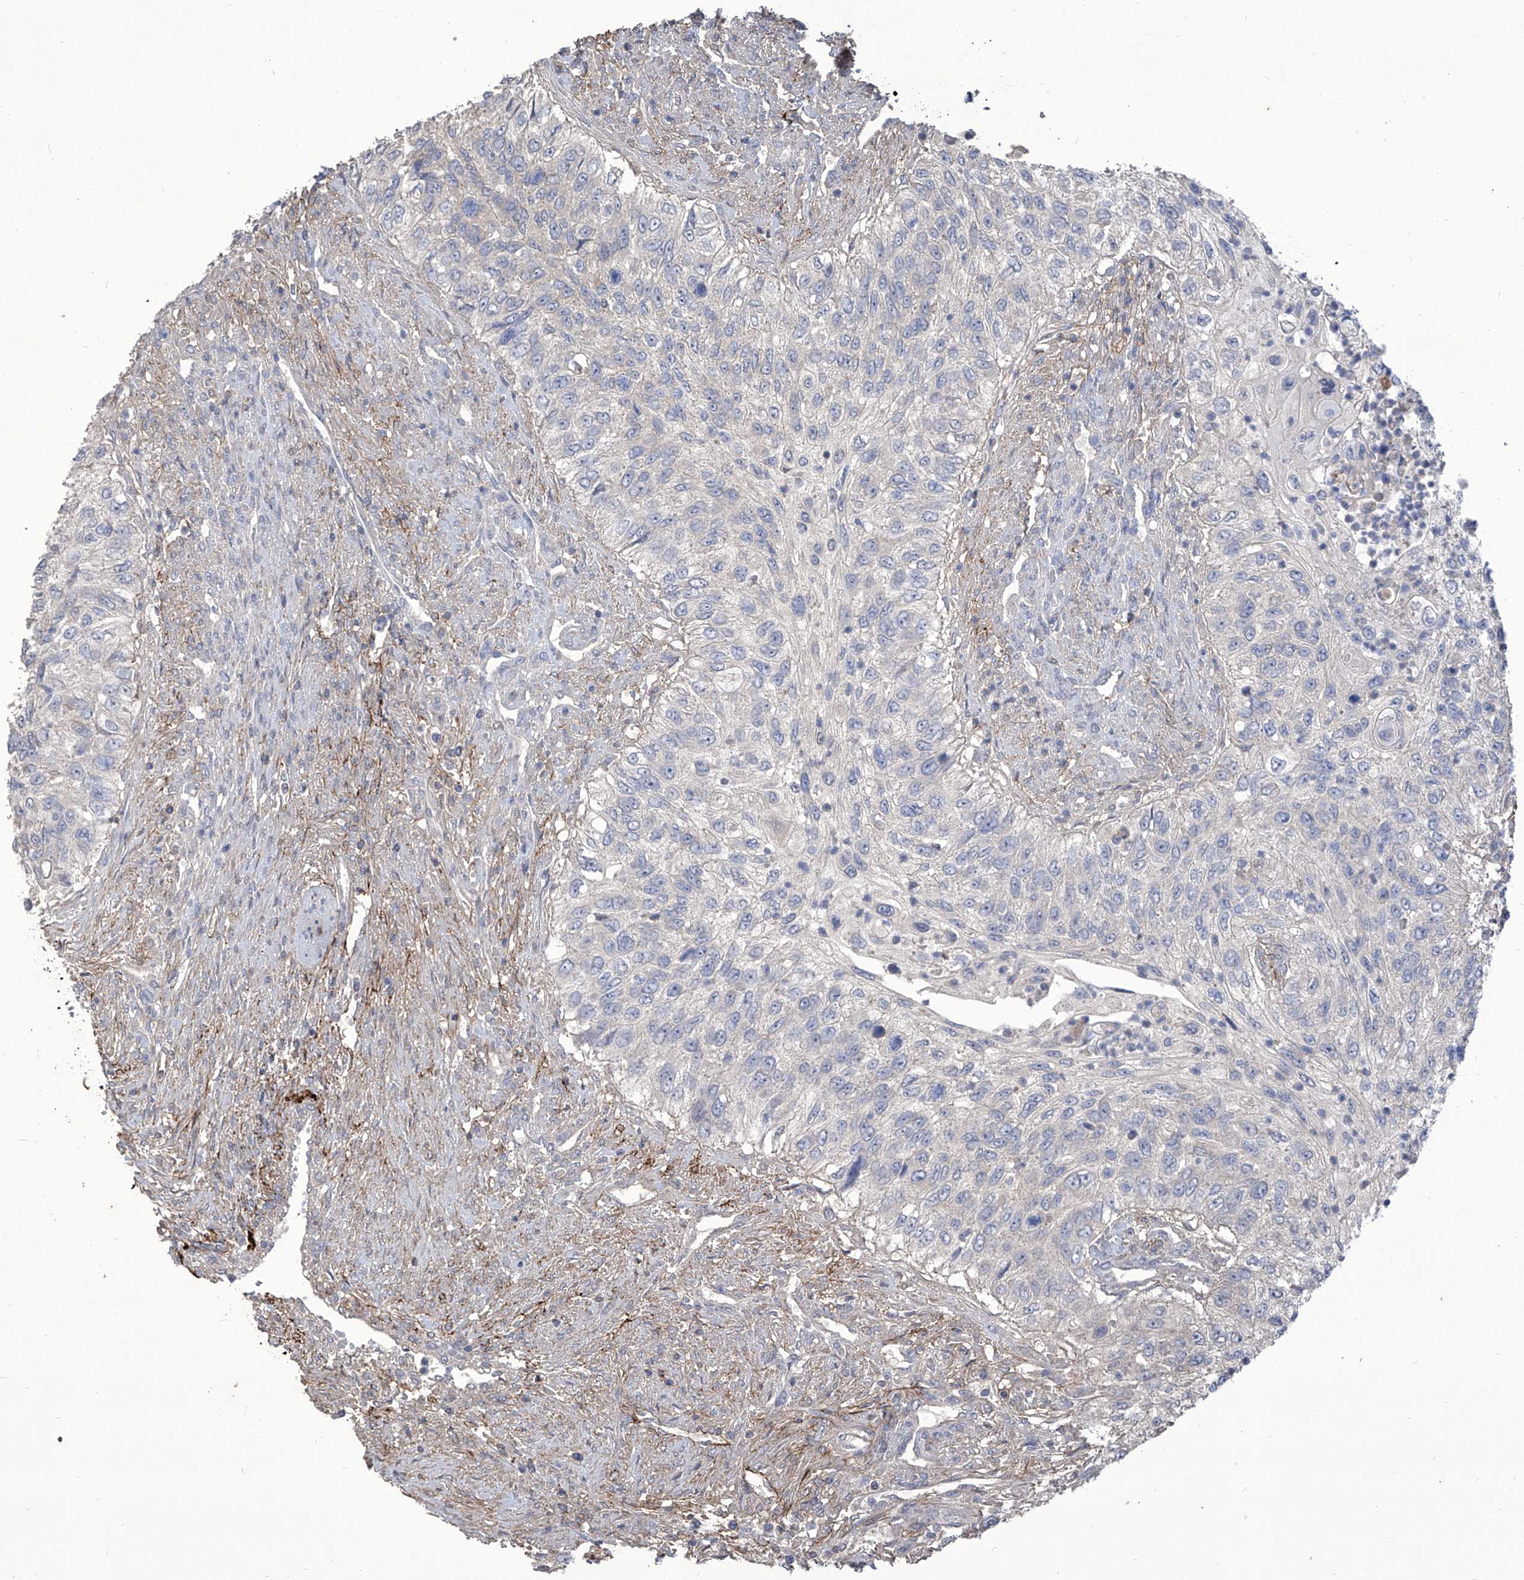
{"staining": {"intensity": "negative", "quantity": "none", "location": "none"}, "tissue": "urothelial cancer", "cell_type": "Tumor cells", "image_type": "cancer", "snomed": [{"axis": "morphology", "description": "Urothelial carcinoma, High grade"}, {"axis": "topography", "description": "Urinary bladder"}], "caption": "High power microscopy micrograph of an immunohistochemistry micrograph of urothelial cancer, revealing no significant positivity in tumor cells. Nuclei are stained in blue.", "gene": "TXNIP", "patient": {"sex": "female", "age": 60}}